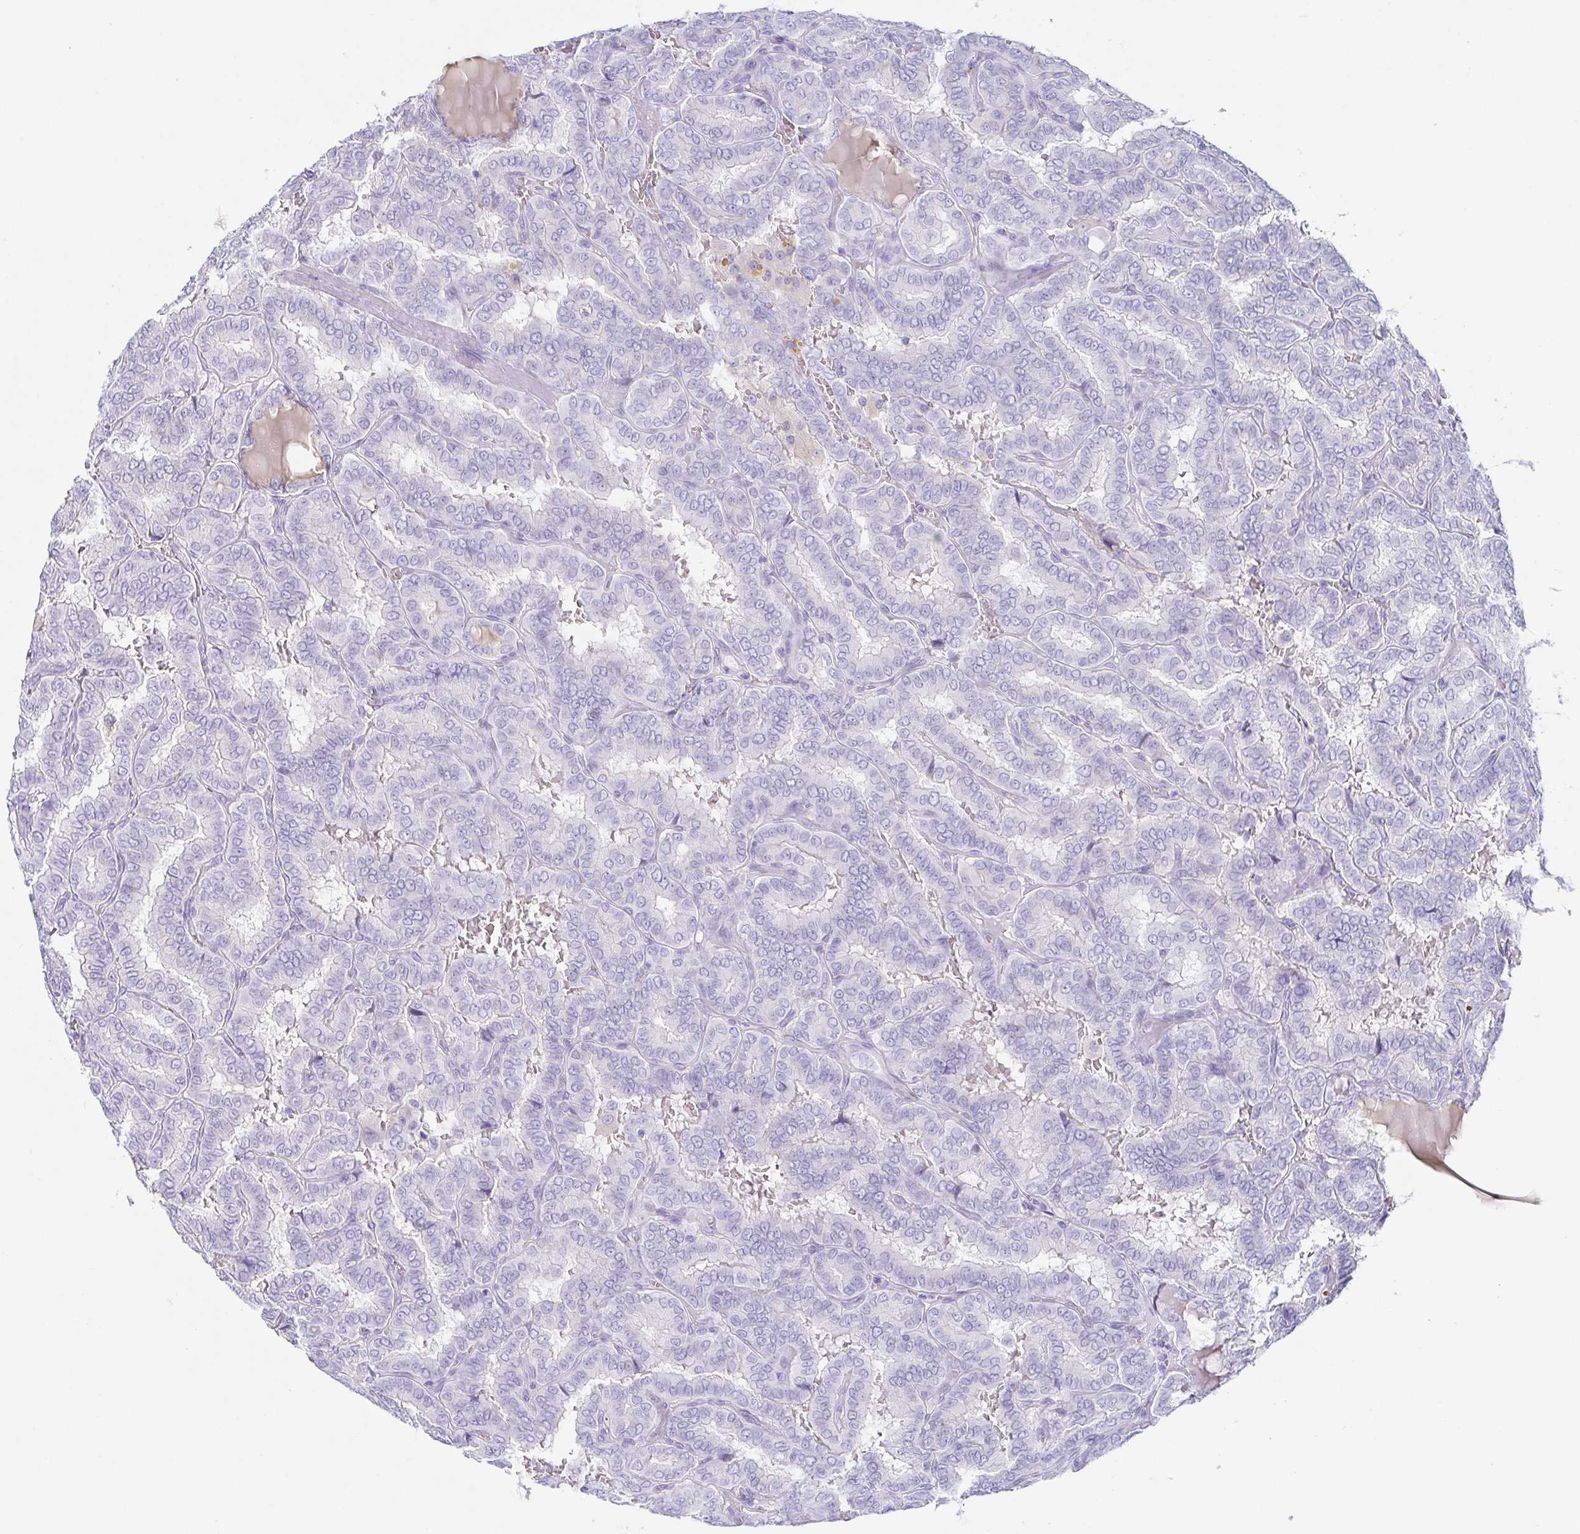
{"staining": {"intensity": "negative", "quantity": "none", "location": "none"}, "tissue": "thyroid cancer", "cell_type": "Tumor cells", "image_type": "cancer", "snomed": [{"axis": "morphology", "description": "Papillary adenocarcinoma, NOS"}, {"axis": "topography", "description": "Thyroid gland"}], "caption": "Tumor cells are negative for protein expression in human thyroid papillary adenocarcinoma. The staining is performed using DAB (3,3'-diaminobenzidine) brown chromogen with nuclei counter-stained in using hematoxylin.", "gene": "LDLRAD1", "patient": {"sex": "female", "age": 46}}